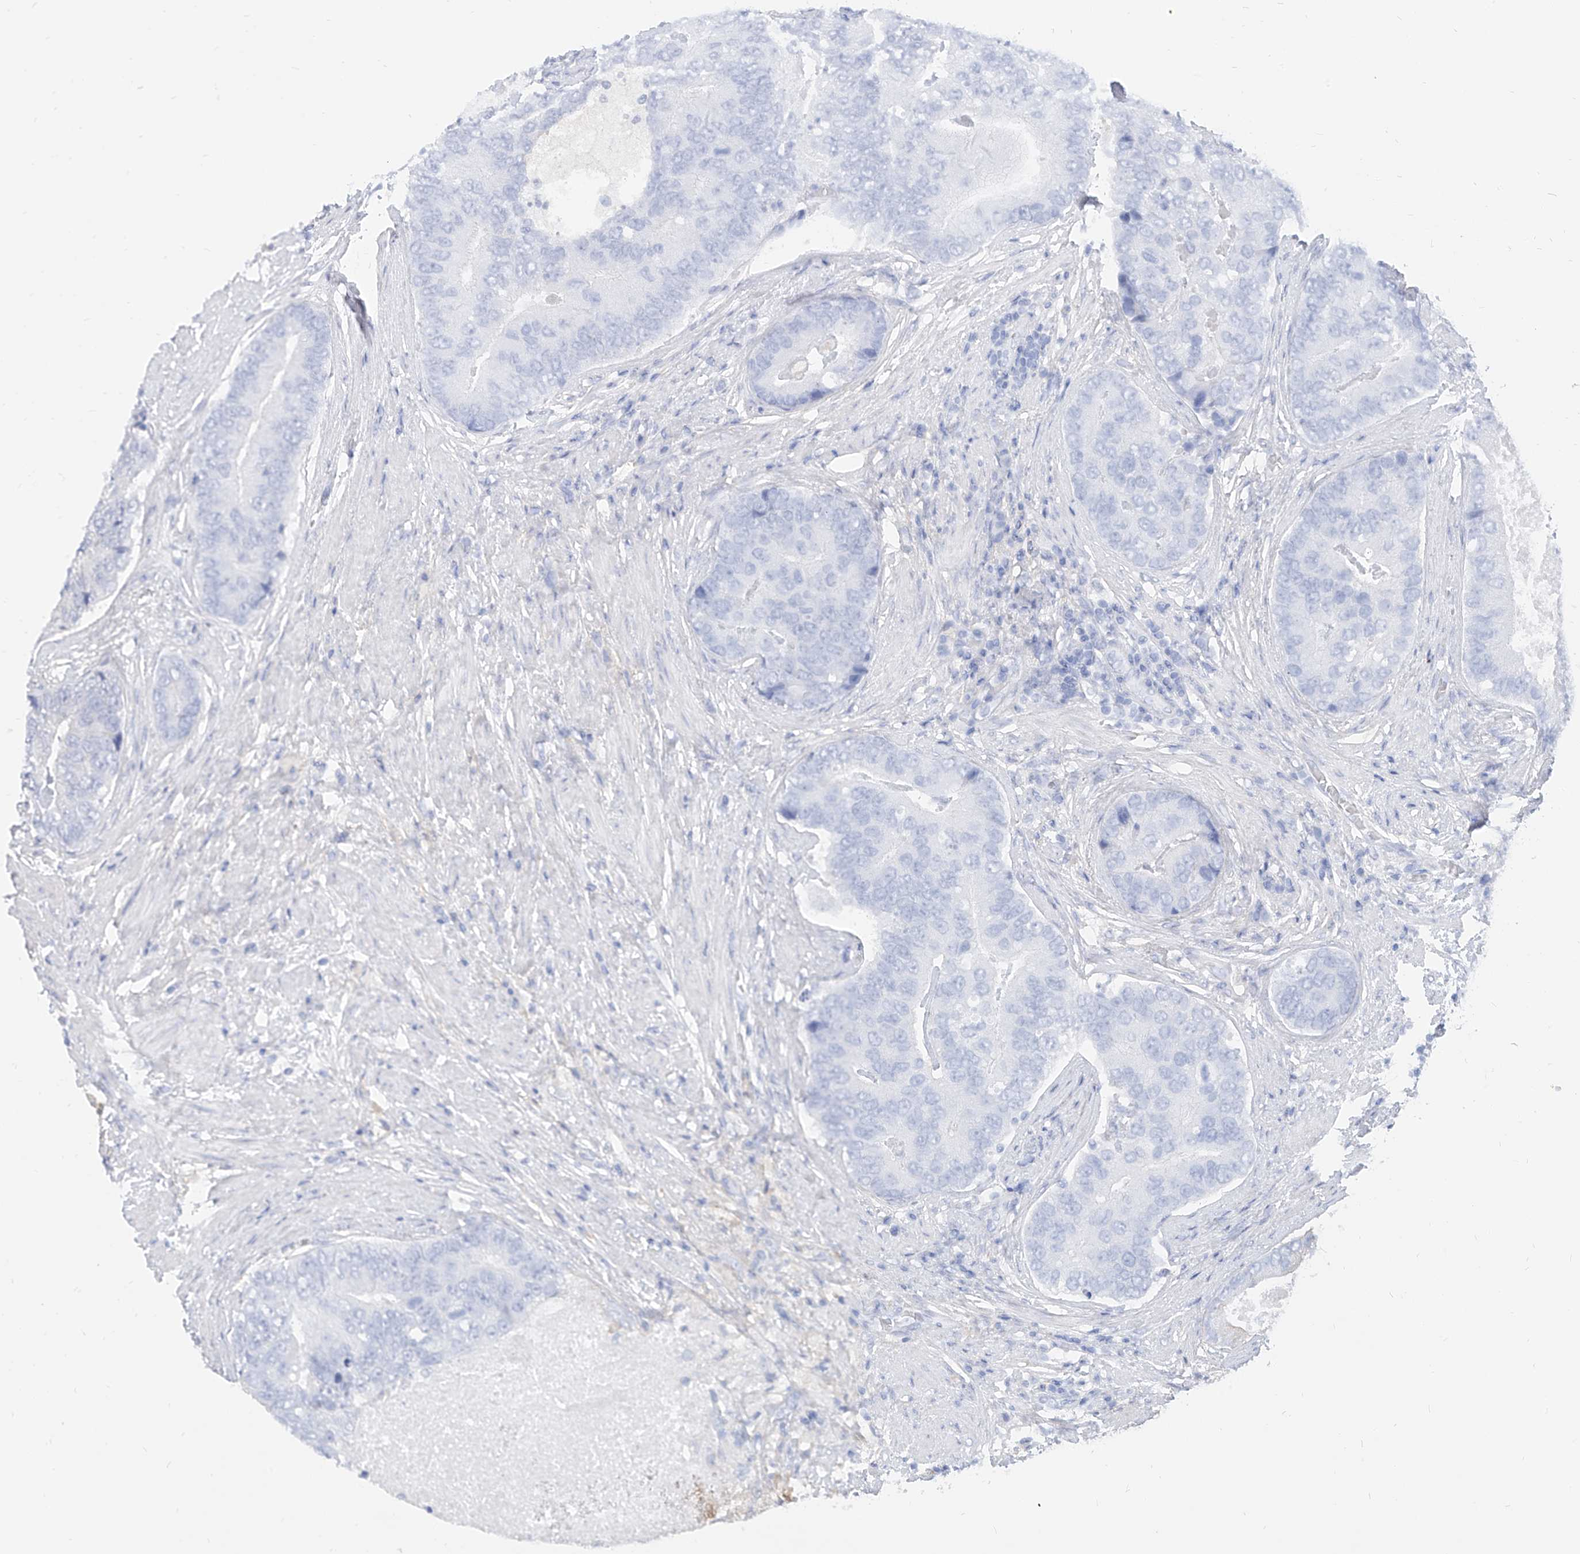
{"staining": {"intensity": "negative", "quantity": "none", "location": "none"}, "tissue": "prostate cancer", "cell_type": "Tumor cells", "image_type": "cancer", "snomed": [{"axis": "morphology", "description": "Adenocarcinoma, High grade"}, {"axis": "topography", "description": "Prostate"}], "caption": "This image is of prostate cancer stained with immunohistochemistry (IHC) to label a protein in brown with the nuclei are counter-stained blue. There is no positivity in tumor cells.", "gene": "PDXK", "patient": {"sex": "male", "age": 70}}